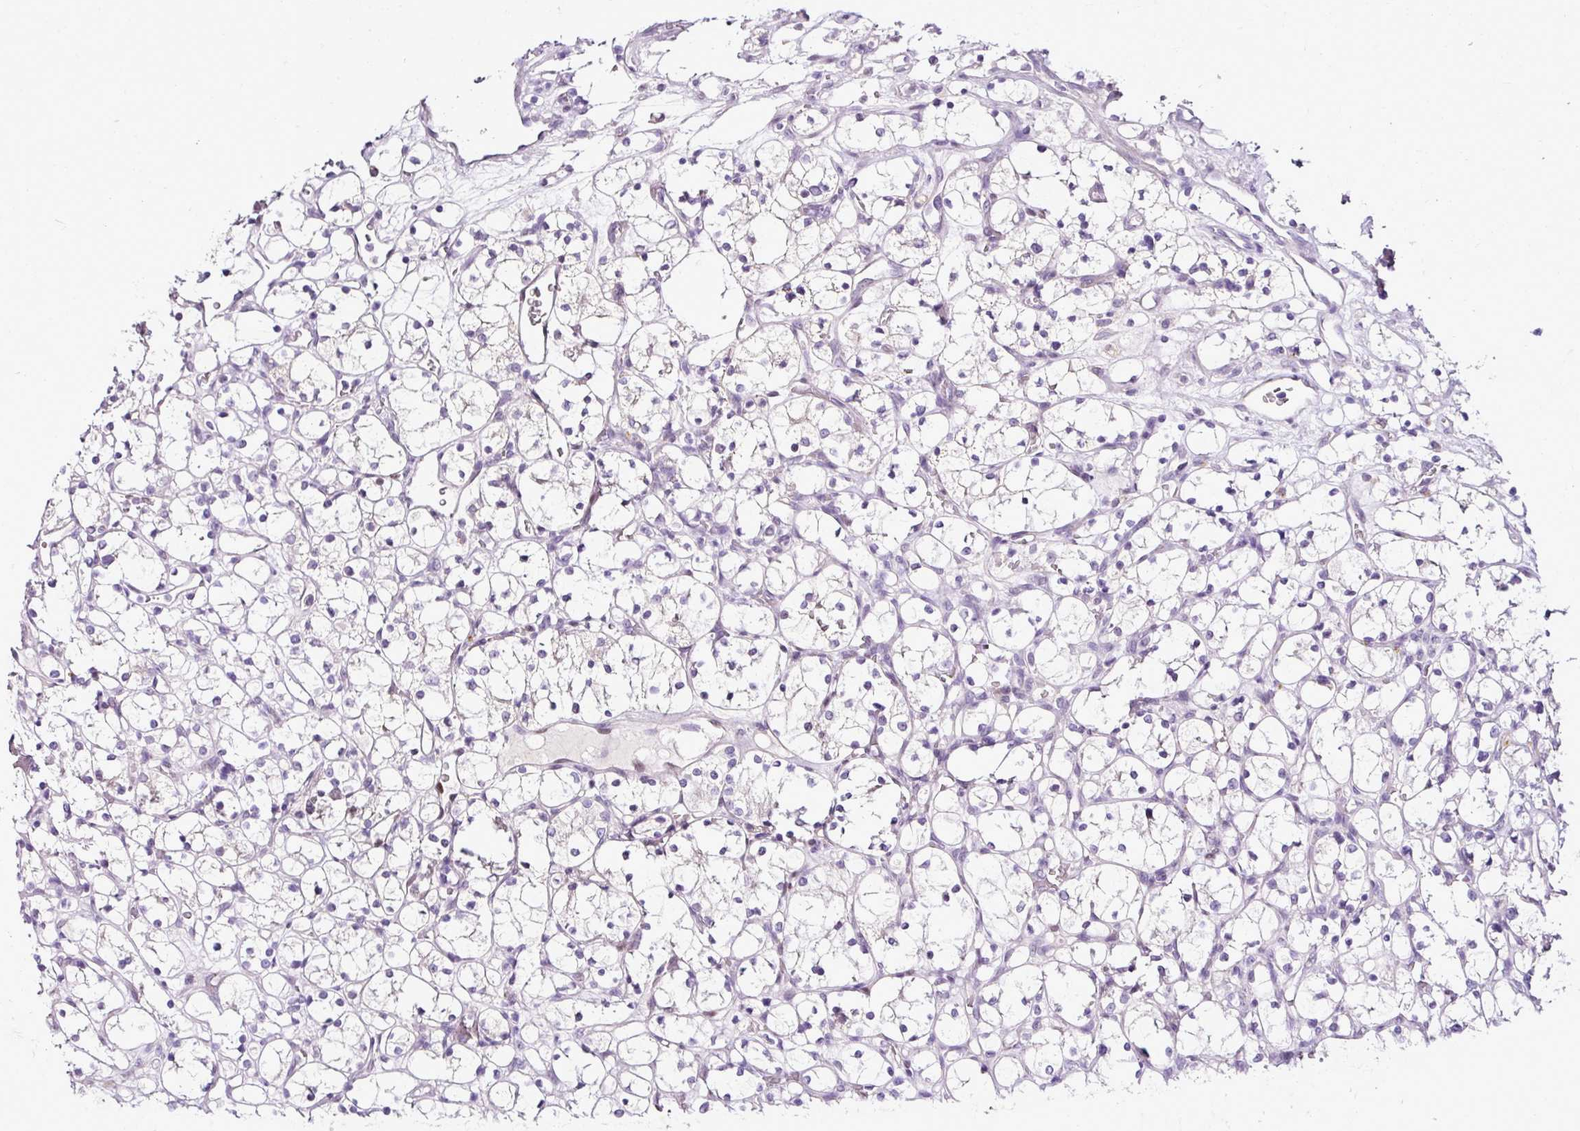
{"staining": {"intensity": "negative", "quantity": "none", "location": "none"}, "tissue": "renal cancer", "cell_type": "Tumor cells", "image_type": "cancer", "snomed": [{"axis": "morphology", "description": "Adenocarcinoma, NOS"}, {"axis": "topography", "description": "Kidney"}], "caption": "Immunohistochemistry image of neoplastic tissue: human renal cancer (adenocarcinoma) stained with DAB demonstrates no significant protein staining in tumor cells.", "gene": "ESR1", "patient": {"sex": "female", "age": 69}}